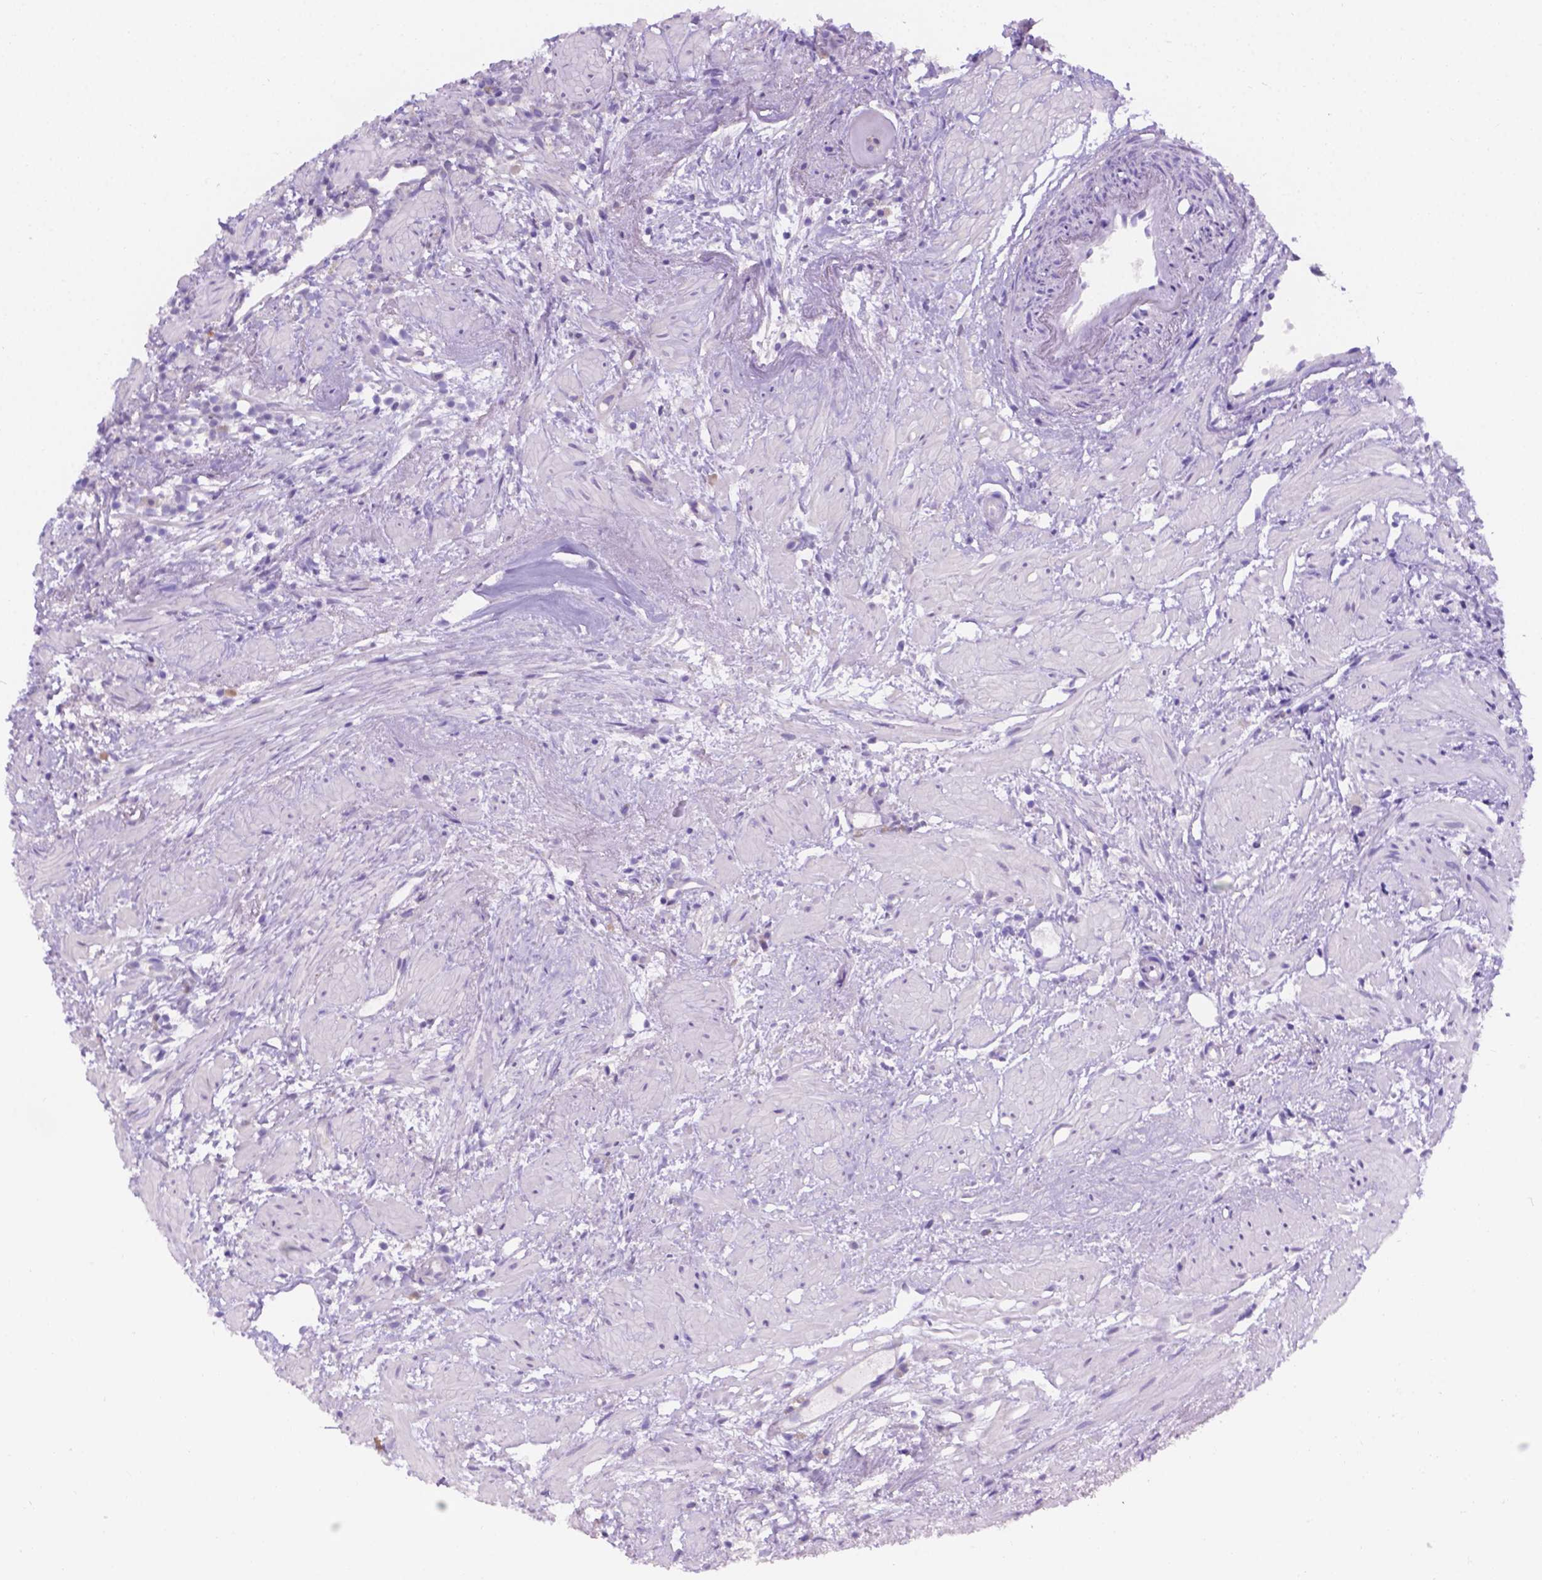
{"staining": {"intensity": "negative", "quantity": "none", "location": "none"}, "tissue": "prostate cancer", "cell_type": "Tumor cells", "image_type": "cancer", "snomed": [{"axis": "morphology", "description": "Adenocarcinoma, High grade"}, {"axis": "topography", "description": "Prostate"}], "caption": "A high-resolution micrograph shows immunohistochemistry (IHC) staining of prostate adenocarcinoma (high-grade), which exhibits no significant positivity in tumor cells. (DAB (3,3'-diaminobenzidine) IHC with hematoxylin counter stain).", "gene": "CD96", "patient": {"sex": "male", "age": 83}}